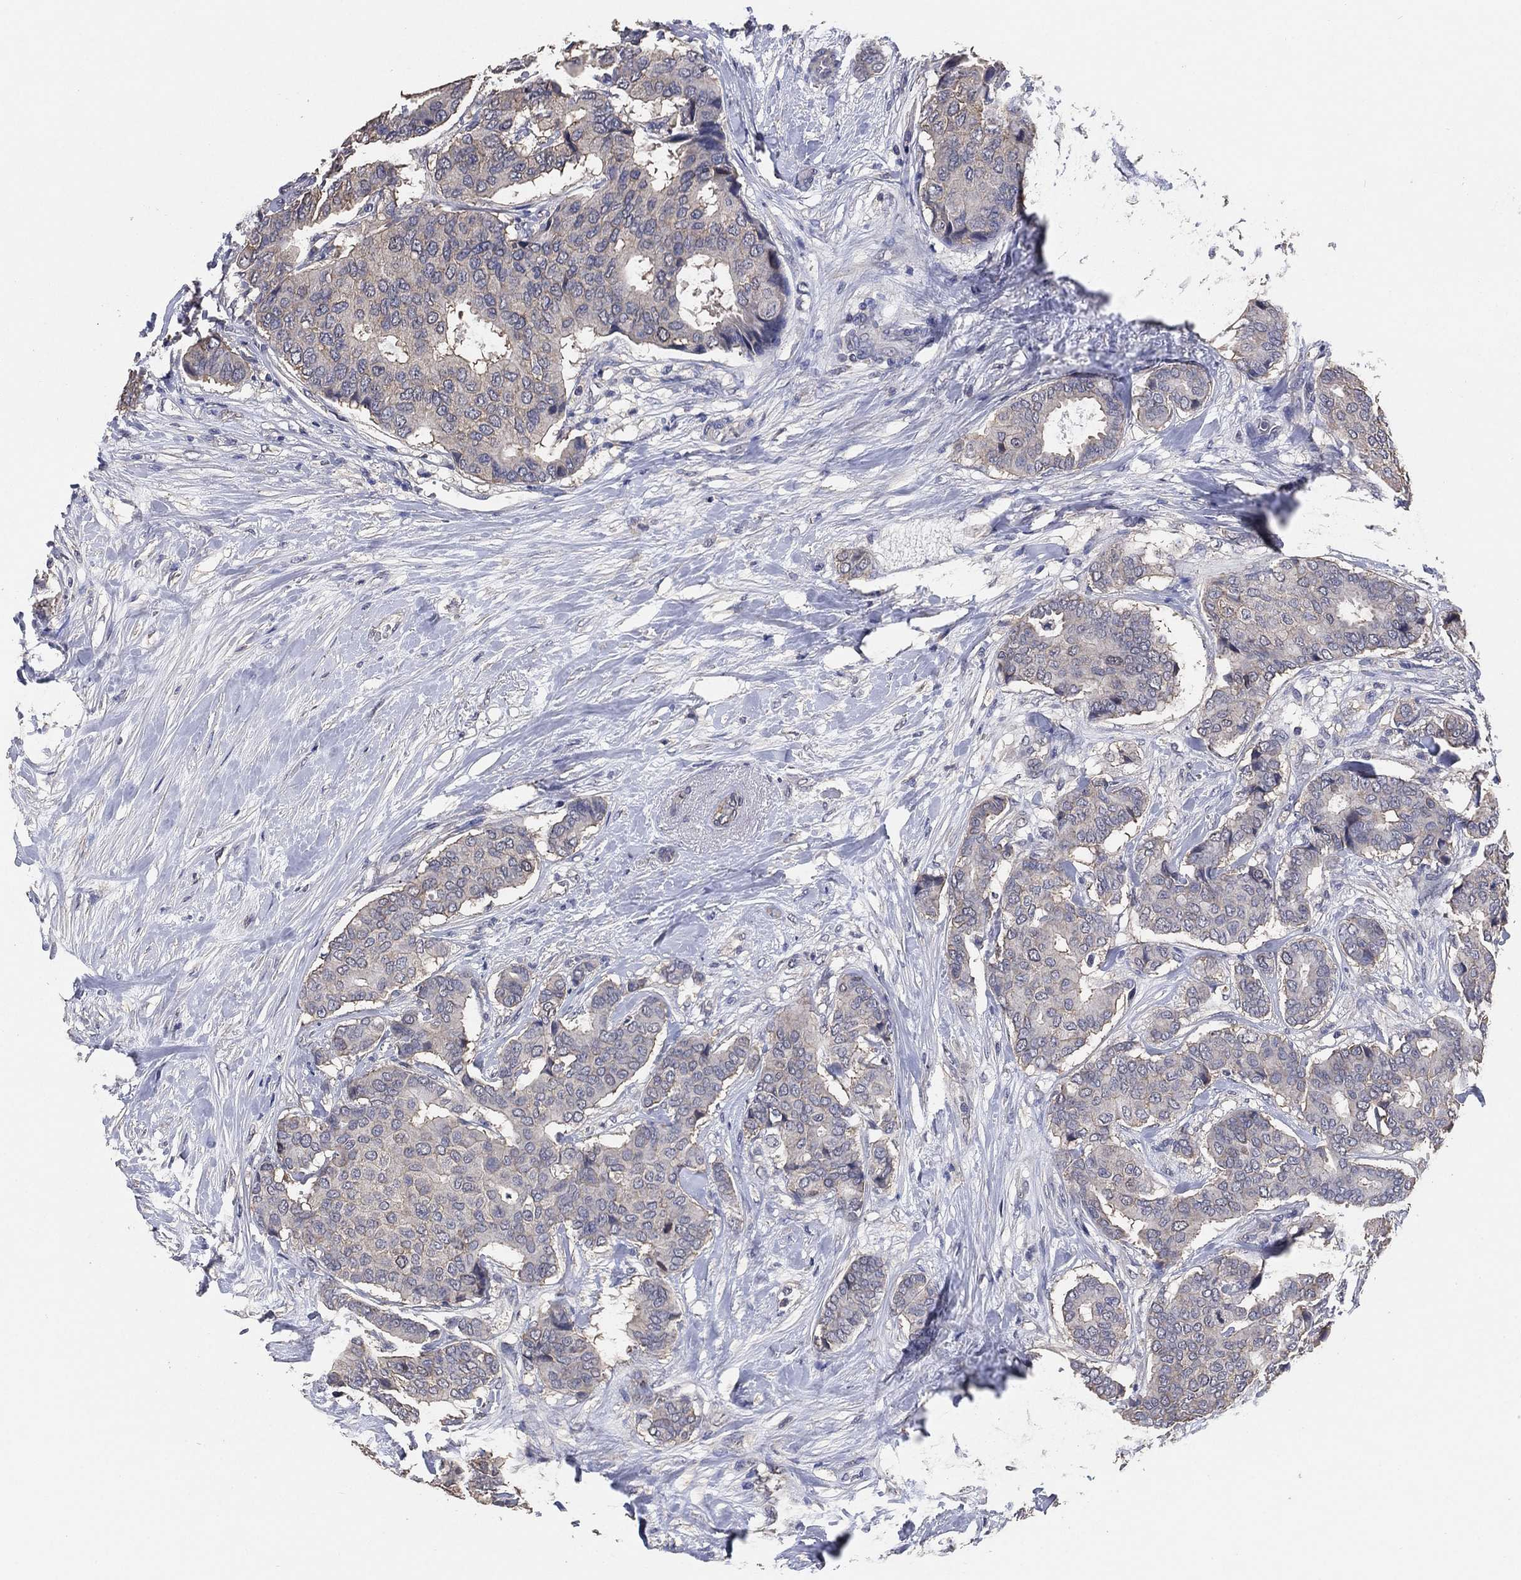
{"staining": {"intensity": "negative", "quantity": "none", "location": "none"}, "tissue": "breast cancer", "cell_type": "Tumor cells", "image_type": "cancer", "snomed": [{"axis": "morphology", "description": "Duct carcinoma"}, {"axis": "topography", "description": "Breast"}], "caption": "Tumor cells are negative for protein expression in human breast cancer (infiltrating ductal carcinoma).", "gene": "KLK5", "patient": {"sex": "female", "age": 75}}